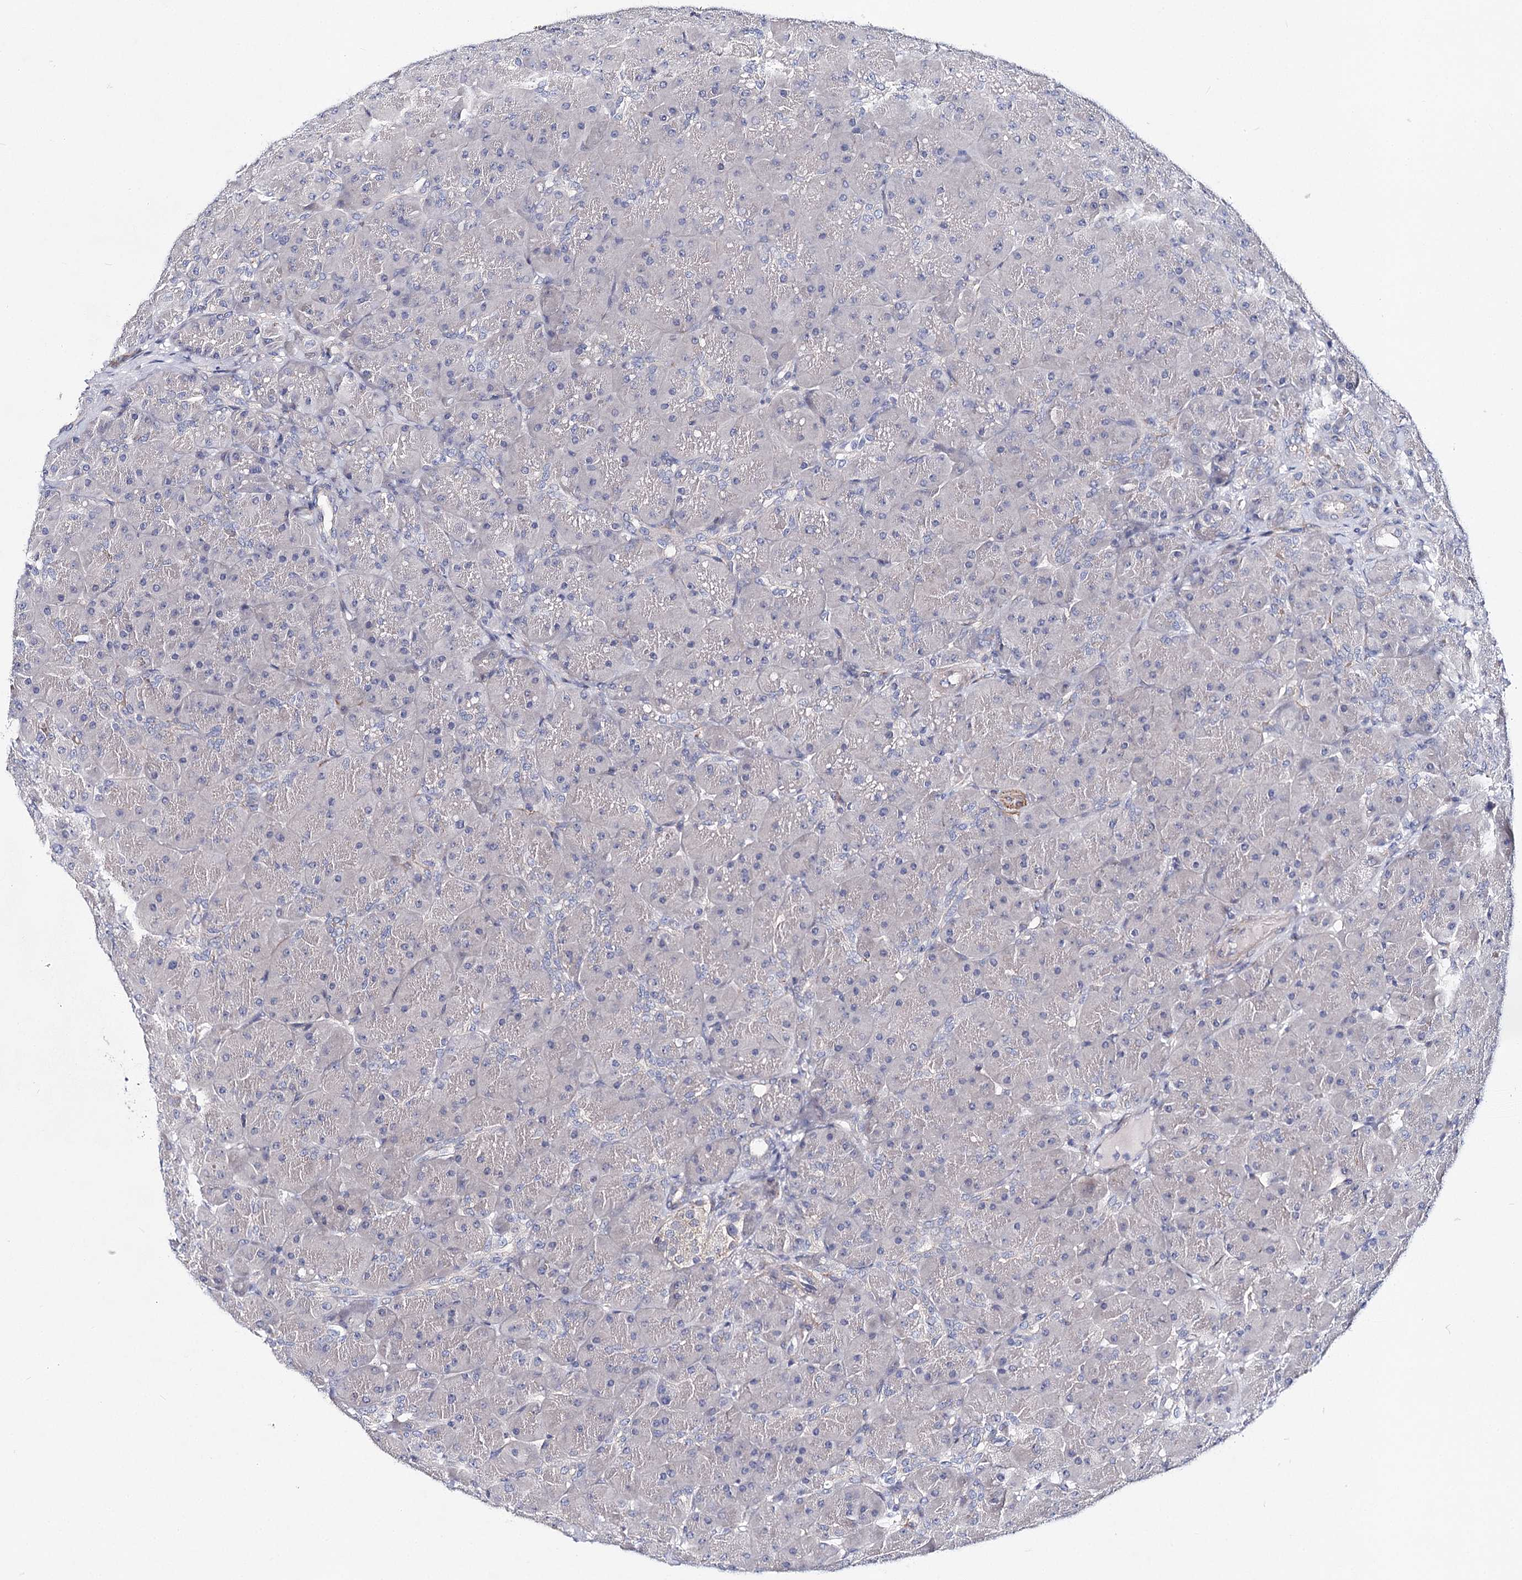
{"staining": {"intensity": "negative", "quantity": "none", "location": "none"}, "tissue": "pancreas", "cell_type": "Exocrine glandular cells", "image_type": "normal", "snomed": [{"axis": "morphology", "description": "Normal tissue, NOS"}, {"axis": "topography", "description": "Pancreas"}], "caption": "Normal pancreas was stained to show a protein in brown. There is no significant positivity in exocrine glandular cells. (DAB (3,3'-diaminobenzidine) immunohistochemistry with hematoxylin counter stain).", "gene": "TEX12", "patient": {"sex": "male", "age": 66}}